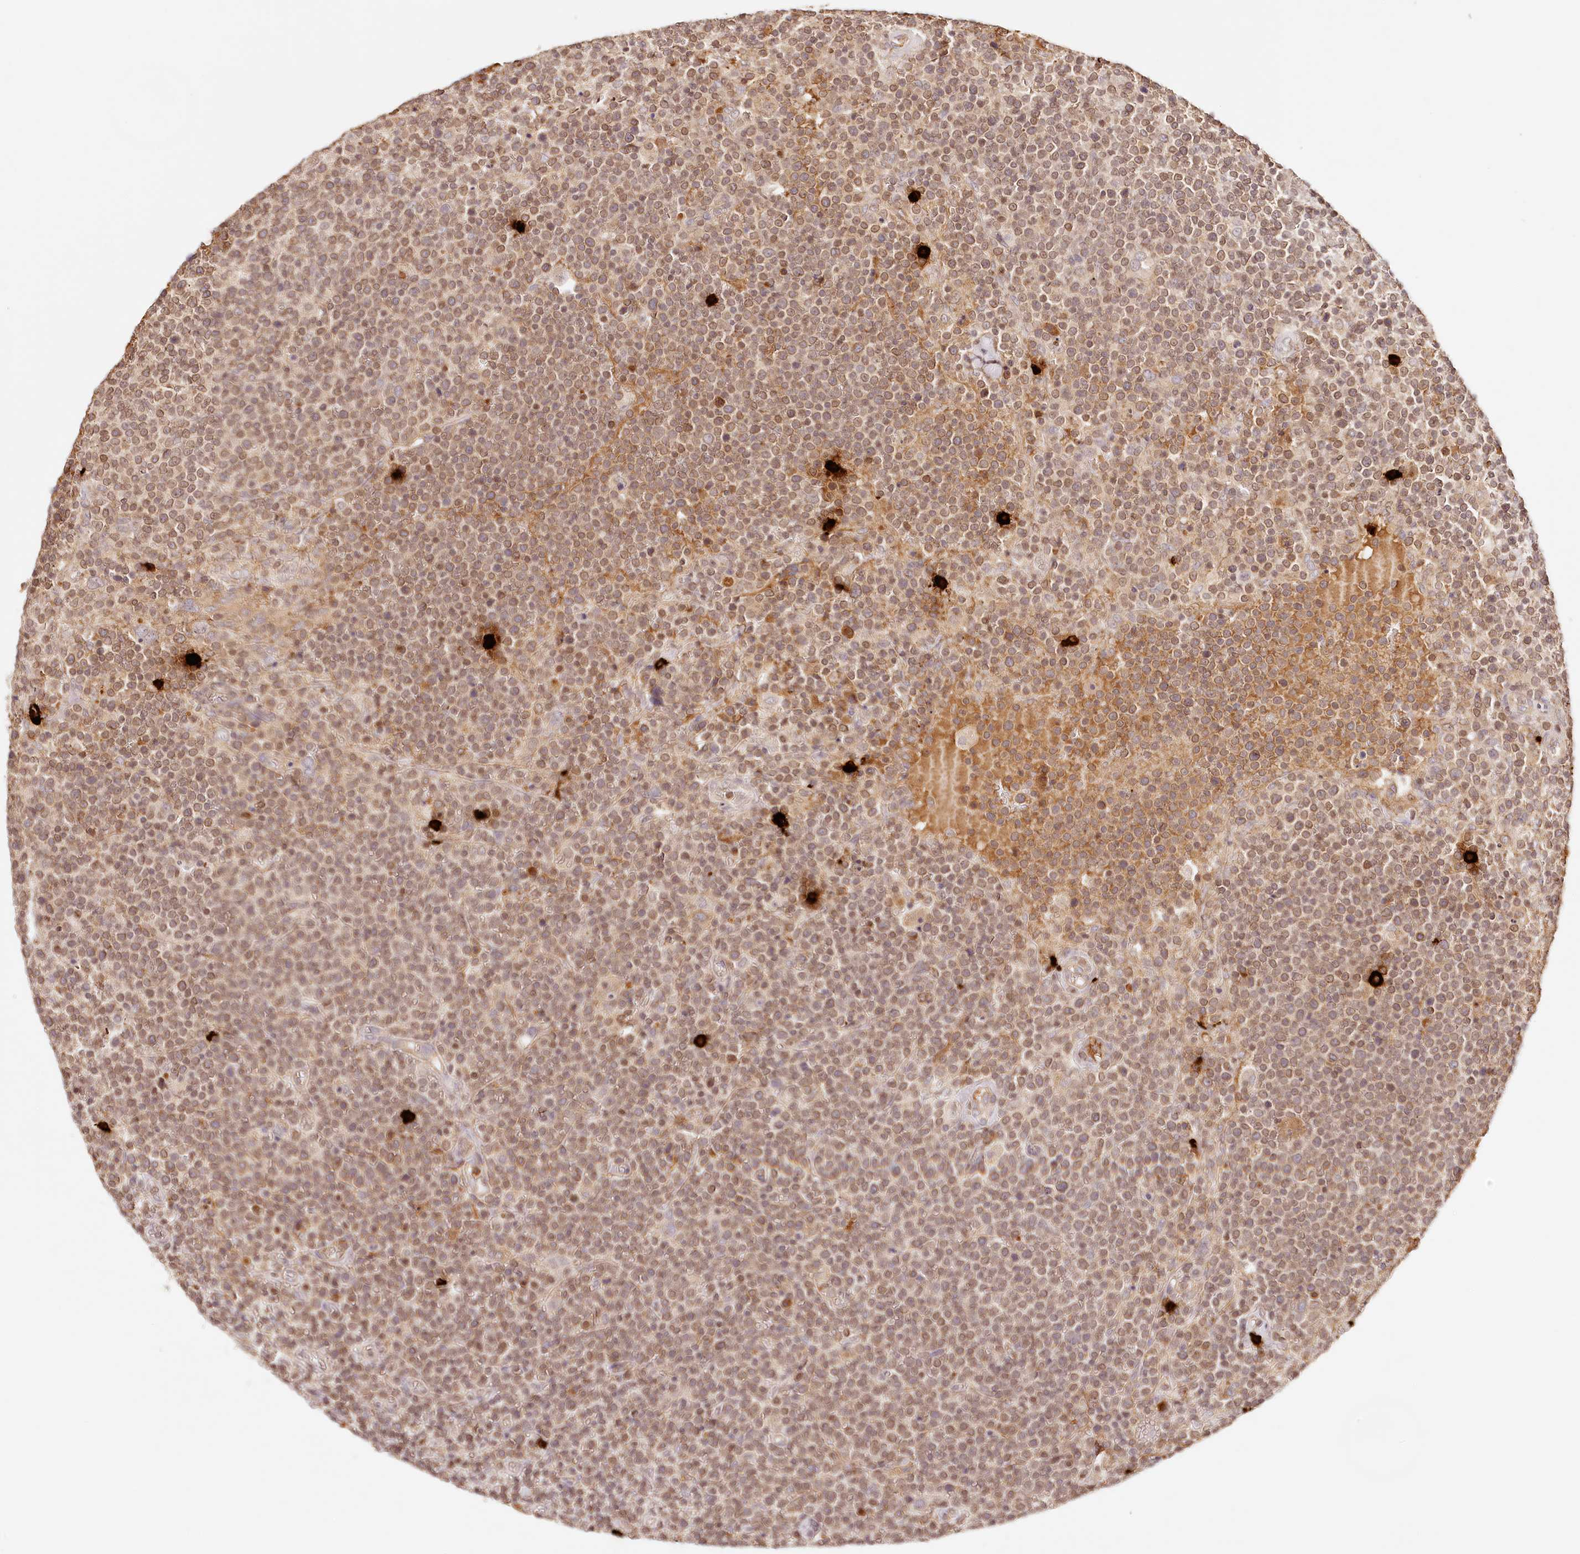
{"staining": {"intensity": "moderate", "quantity": "<25%", "location": "nuclear"}, "tissue": "lymphoma", "cell_type": "Tumor cells", "image_type": "cancer", "snomed": [{"axis": "morphology", "description": "Malignant lymphoma, non-Hodgkin's type, High grade"}, {"axis": "topography", "description": "Lymph node"}], "caption": "About <25% of tumor cells in high-grade malignant lymphoma, non-Hodgkin's type exhibit moderate nuclear protein staining as visualized by brown immunohistochemical staining.", "gene": "SYNGR1", "patient": {"sex": "male", "age": 61}}